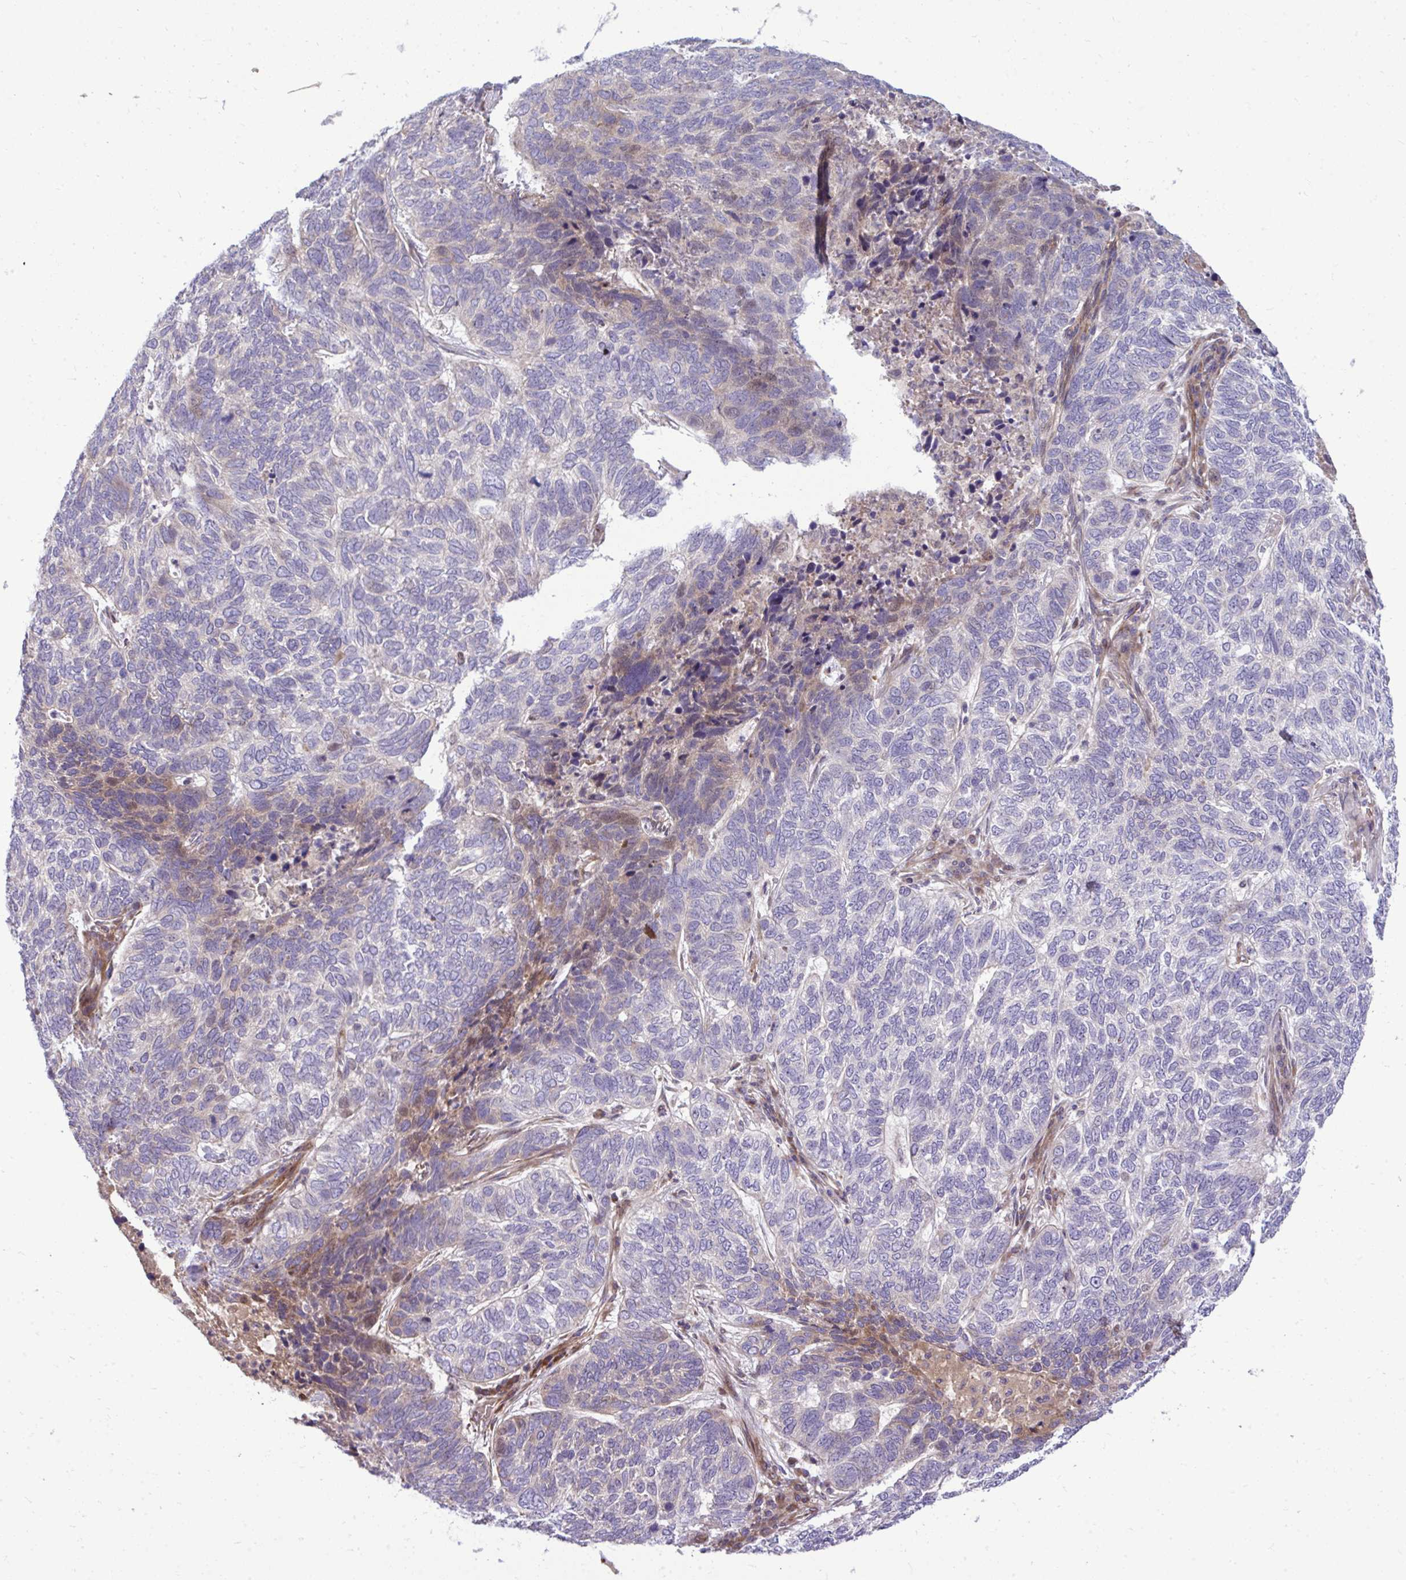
{"staining": {"intensity": "negative", "quantity": "none", "location": "none"}, "tissue": "skin cancer", "cell_type": "Tumor cells", "image_type": "cancer", "snomed": [{"axis": "morphology", "description": "Basal cell carcinoma"}, {"axis": "topography", "description": "Skin"}], "caption": "Immunohistochemistry histopathology image of neoplastic tissue: basal cell carcinoma (skin) stained with DAB (3,3'-diaminobenzidine) reveals no significant protein staining in tumor cells.", "gene": "ZSCAN9", "patient": {"sex": "female", "age": 65}}